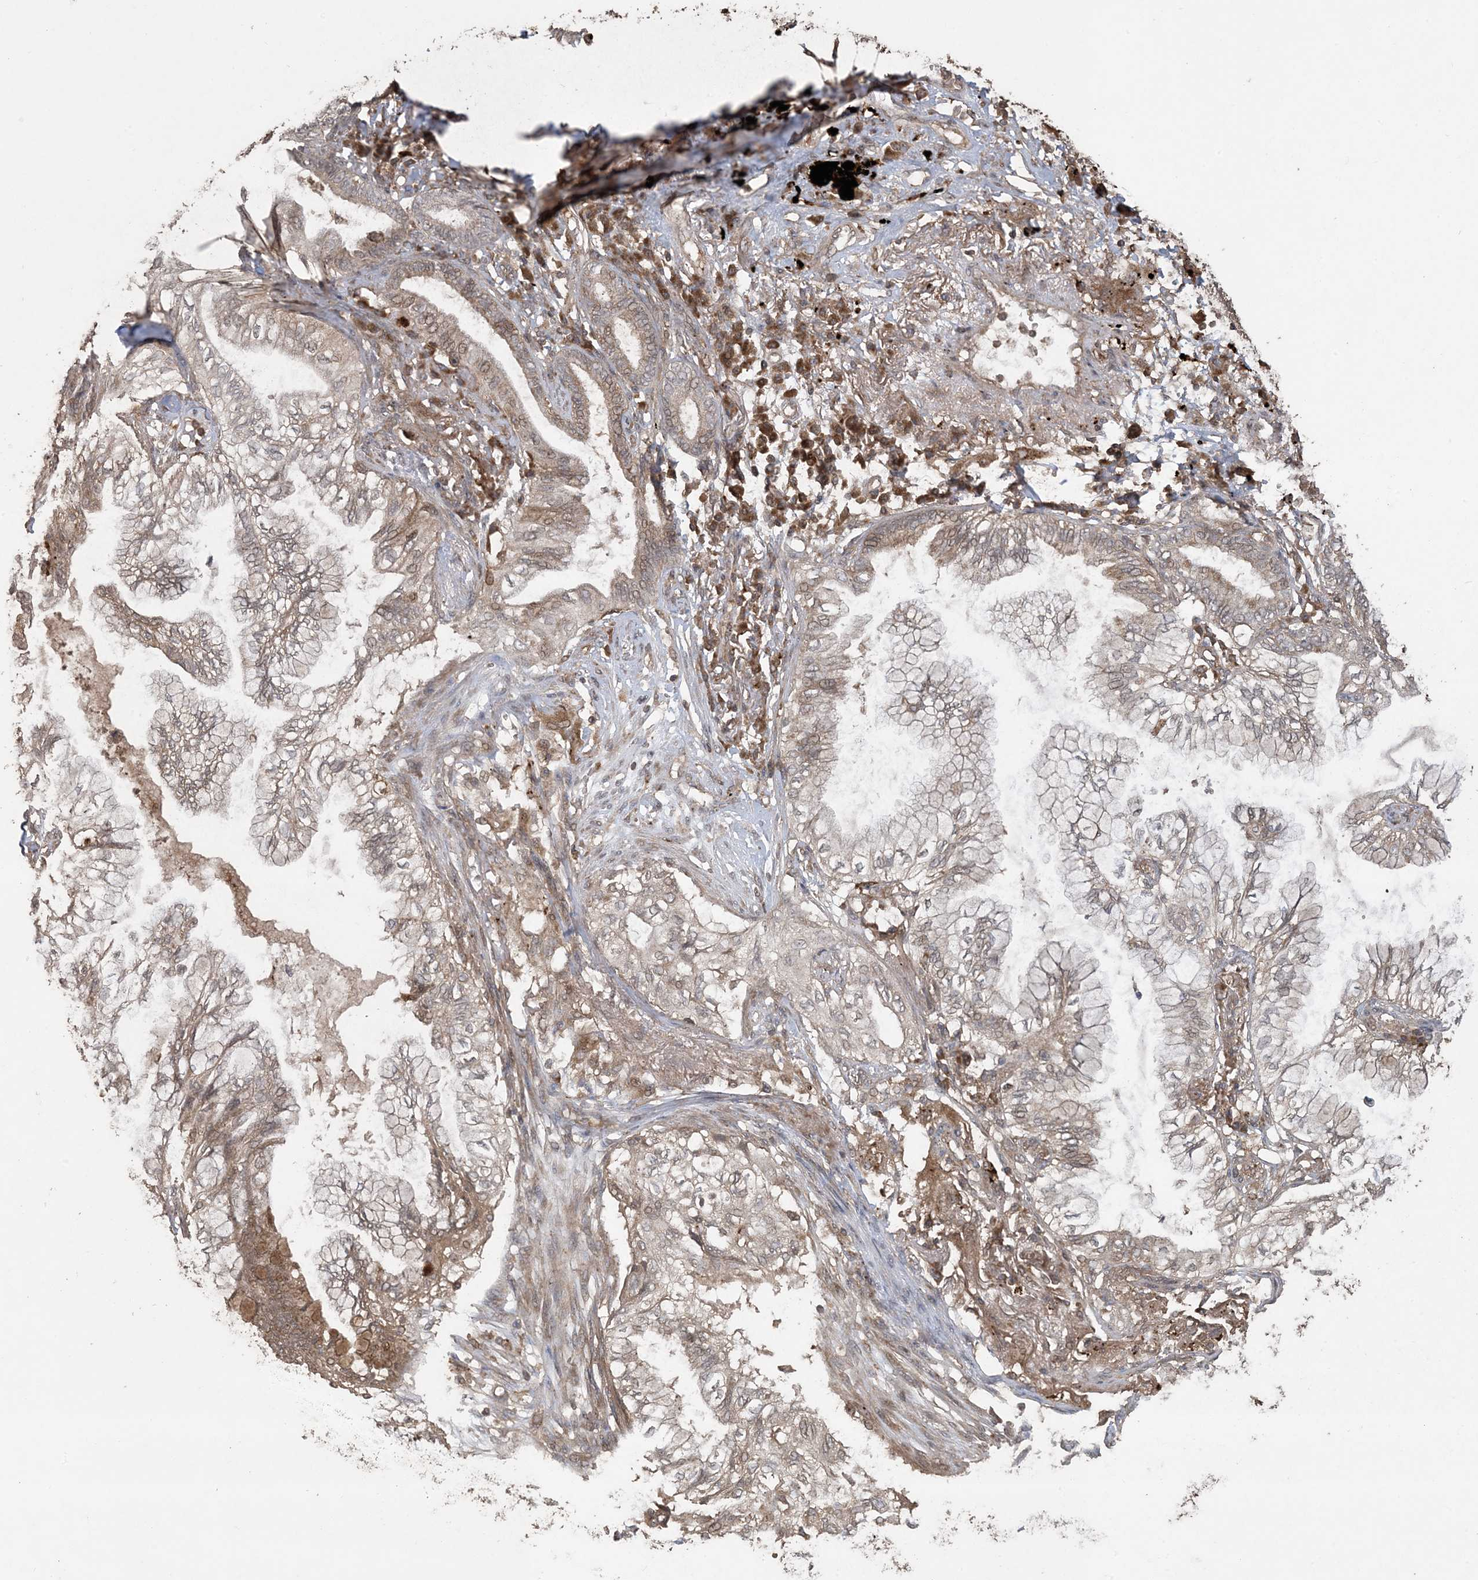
{"staining": {"intensity": "weak", "quantity": "25%-75%", "location": "cytoplasmic/membranous"}, "tissue": "lung cancer", "cell_type": "Tumor cells", "image_type": "cancer", "snomed": [{"axis": "morphology", "description": "Normal tissue, NOS"}, {"axis": "morphology", "description": "Adenocarcinoma, NOS"}, {"axis": "topography", "description": "Bronchus"}, {"axis": "topography", "description": "Lung"}], "caption": "Human lung adenocarcinoma stained with a brown dye demonstrates weak cytoplasmic/membranous positive staining in approximately 25%-75% of tumor cells.", "gene": "EFCAB8", "patient": {"sex": "female", "age": 70}}